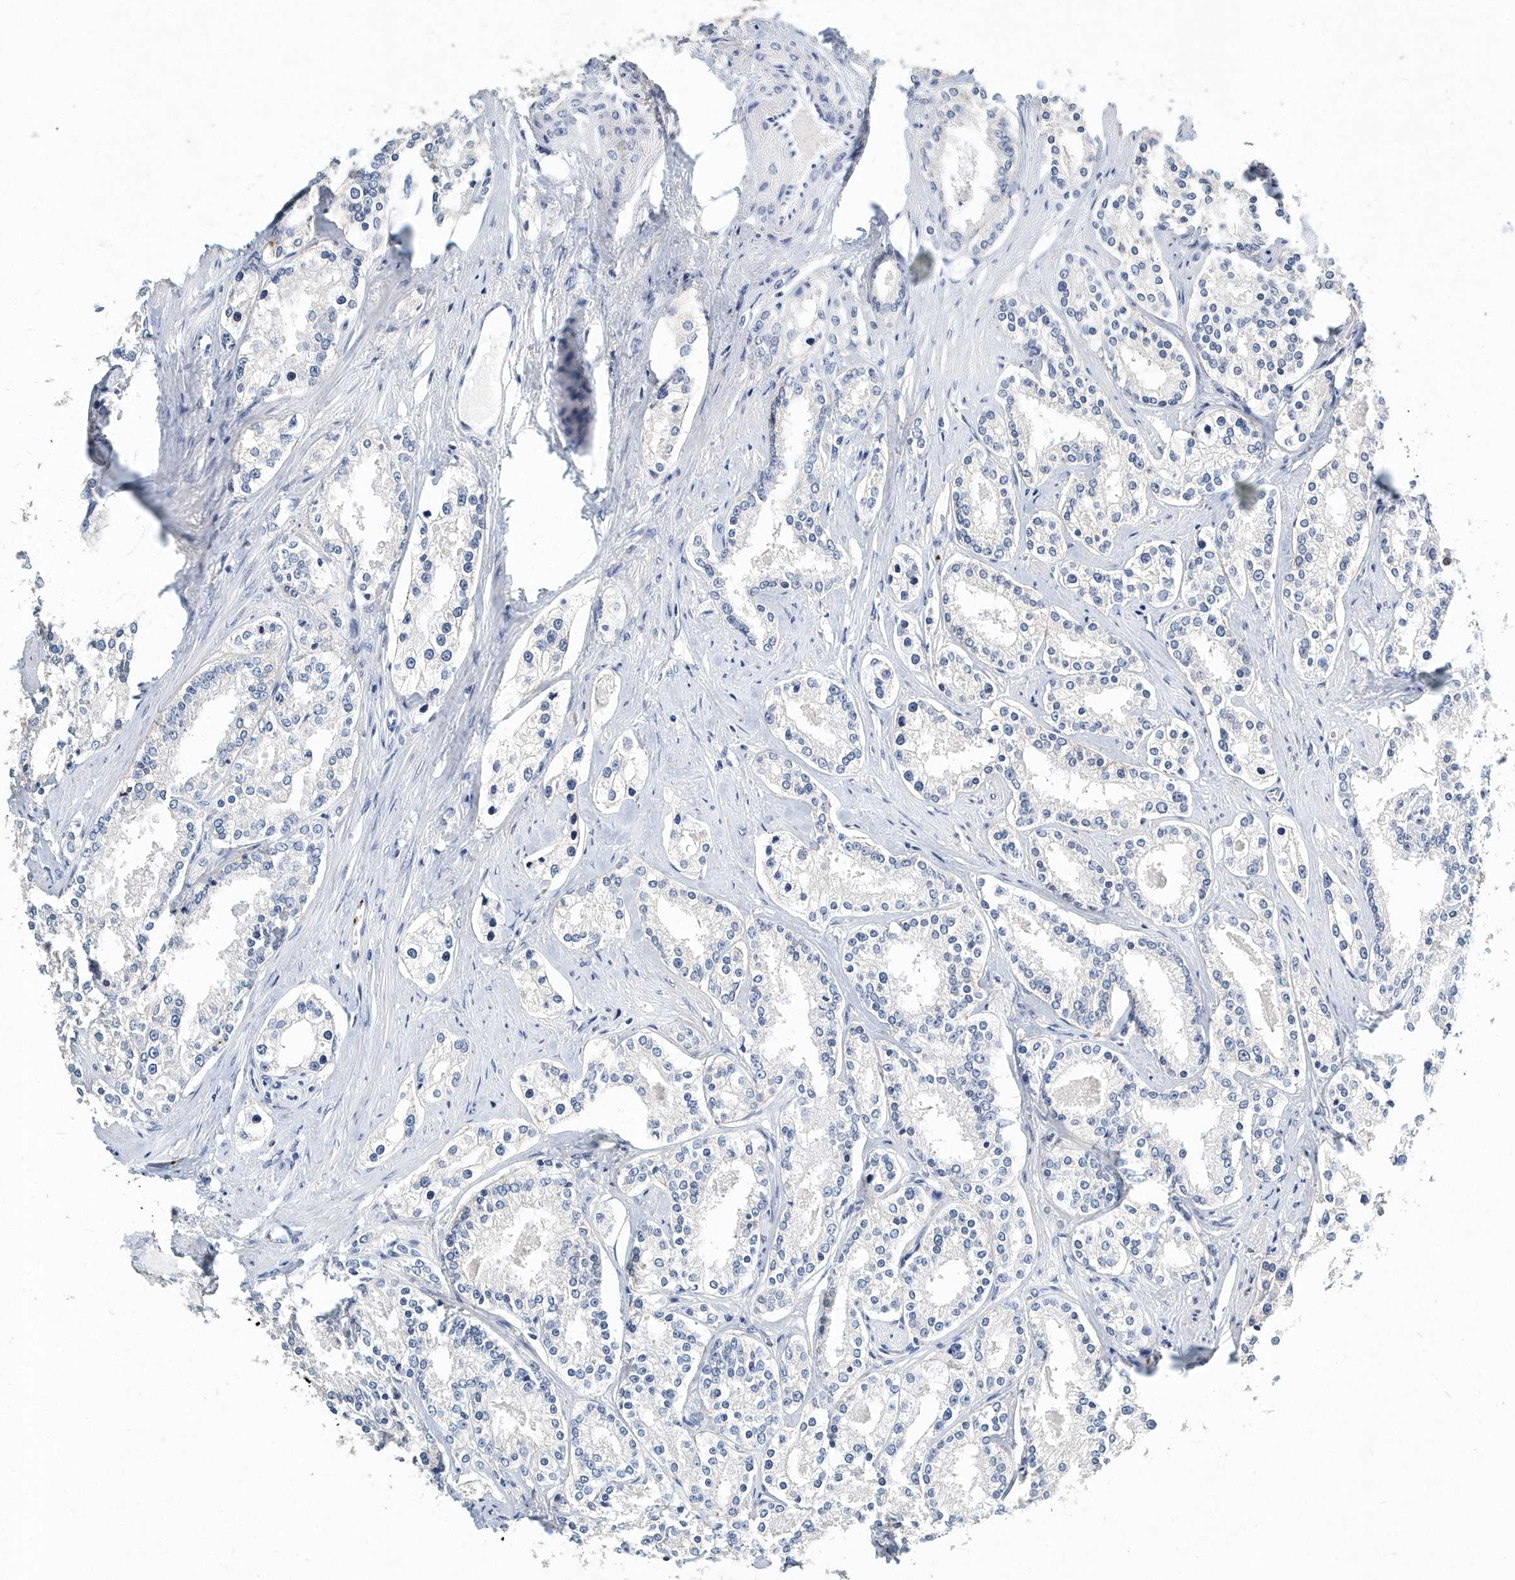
{"staining": {"intensity": "negative", "quantity": "none", "location": "none"}, "tissue": "prostate cancer", "cell_type": "Tumor cells", "image_type": "cancer", "snomed": [{"axis": "morphology", "description": "Normal tissue, NOS"}, {"axis": "morphology", "description": "Adenocarcinoma, High grade"}, {"axis": "topography", "description": "Prostate"}], "caption": "High power microscopy histopathology image of an immunohistochemistry (IHC) histopathology image of prostate cancer (high-grade adenocarcinoma), revealing no significant staining in tumor cells.", "gene": "ITGA2B", "patient": {"sex": "male", "age": 83}}